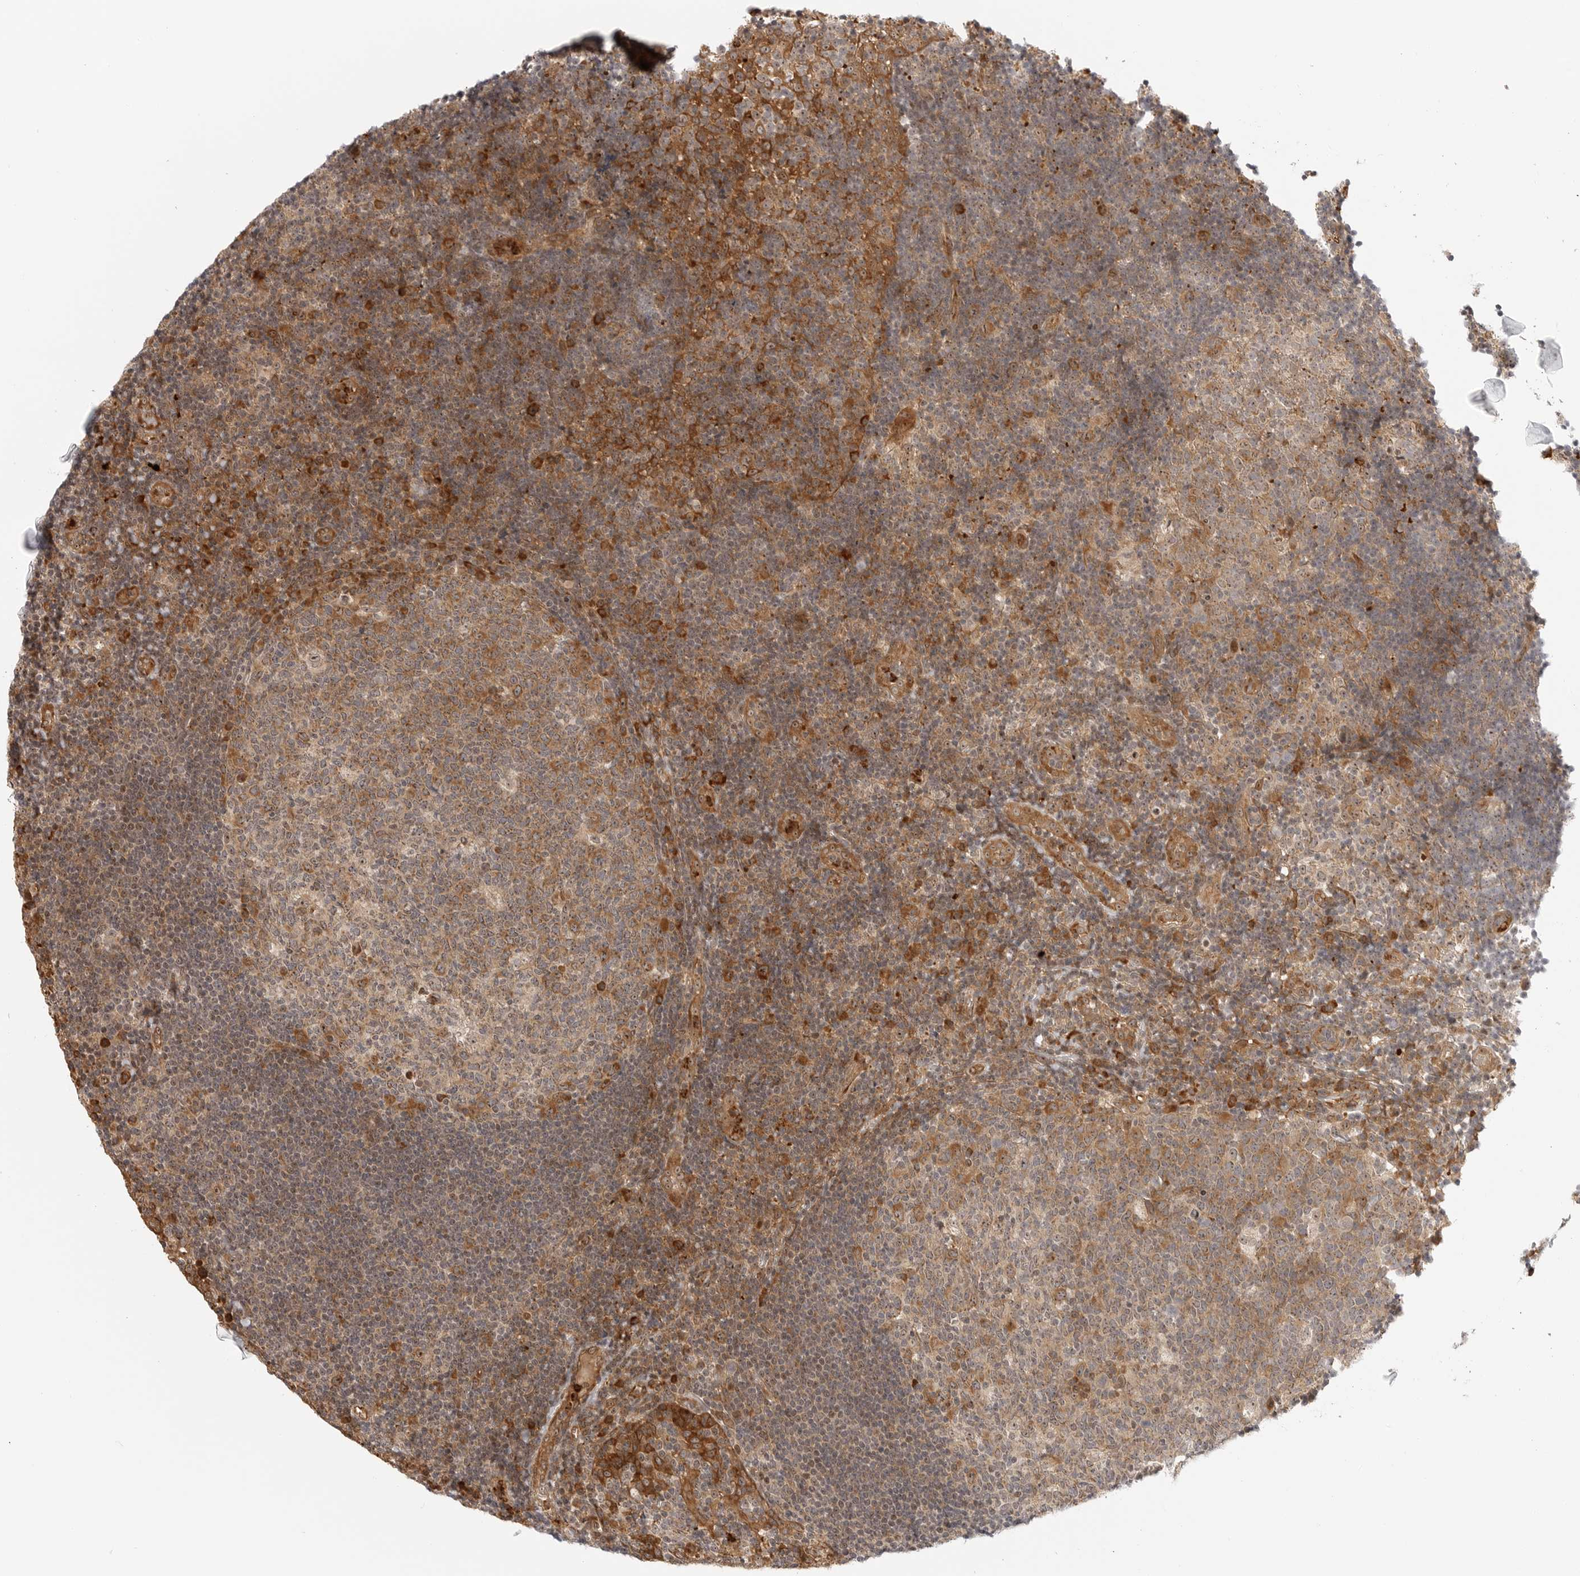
{"staining": {"intensity": "moderate", "quantity": "25%-75%", "location": "cytoplasmic/membranous"}, "tissue": "tonsil", "cell_type": "Germinal center cells", "image_type": "normal", "snomed": [{"axis": "morphology", "description": "Normal tissue, NOS"}, {"axis": "topography", "description": "Tonsil"}], "caption": "Unremarkable tonsil displays moderate cytoplasmic/membranous expression in approximately 25%-75% of germinal center cells Immunohistochemistry (ihc) stains the protein of interest in brown and the nuclei are stained blue..", "gene": "DSCC1", "patient": {"sex": "female", "age": 40}}